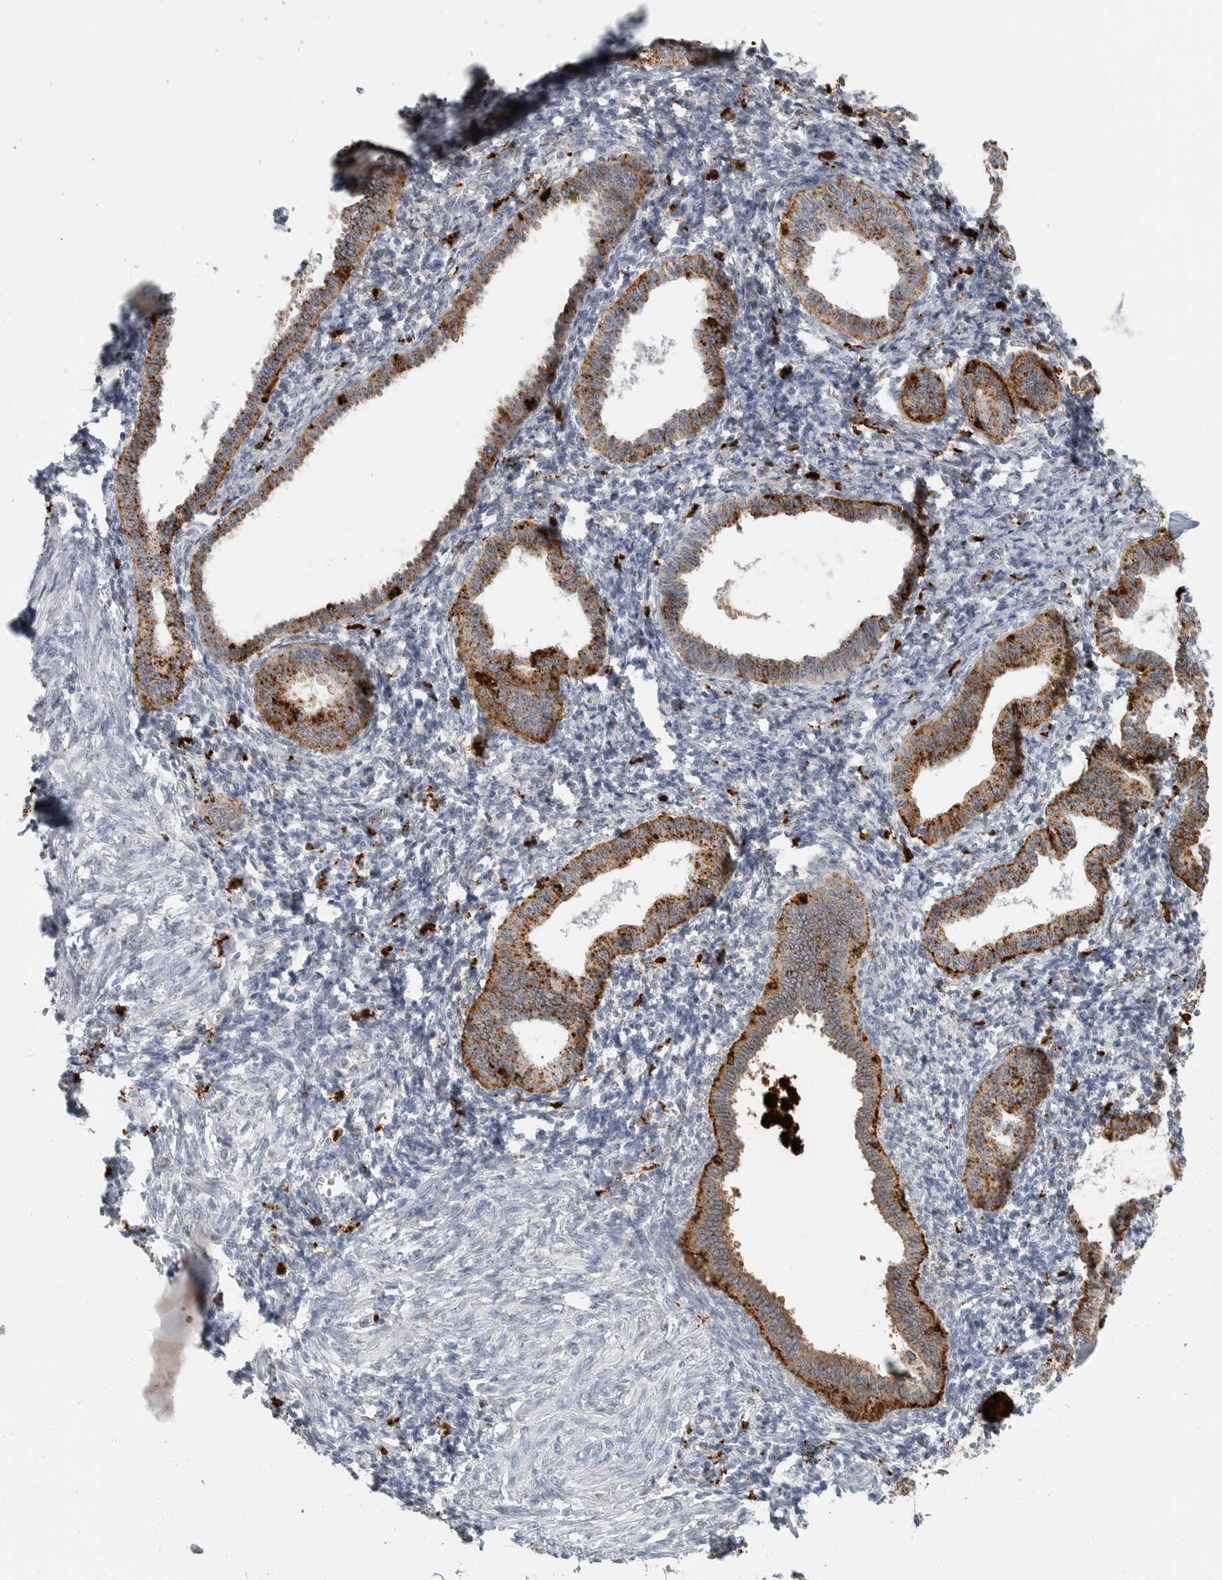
{"staining": {"intensity": "negative", "quantity": "none", "location": "none"}, "tissue": "endometrium", "cell_type": "Cells in endometrial stroma", "image_type": "normal", "snomed": [{"axis": "morphology", "description": "Normal tissue, NOS"}, {"axis": "topography", "description": "Endometrium"}], "caption": "An immunohistochemistry (IHC) photomicrograph of unremarkable endometrium is shown. There is no staining in cells in endometrial stroma of endometrium.", "gene": "IFI30", "patient": {"sex": "female", "age": 77}}